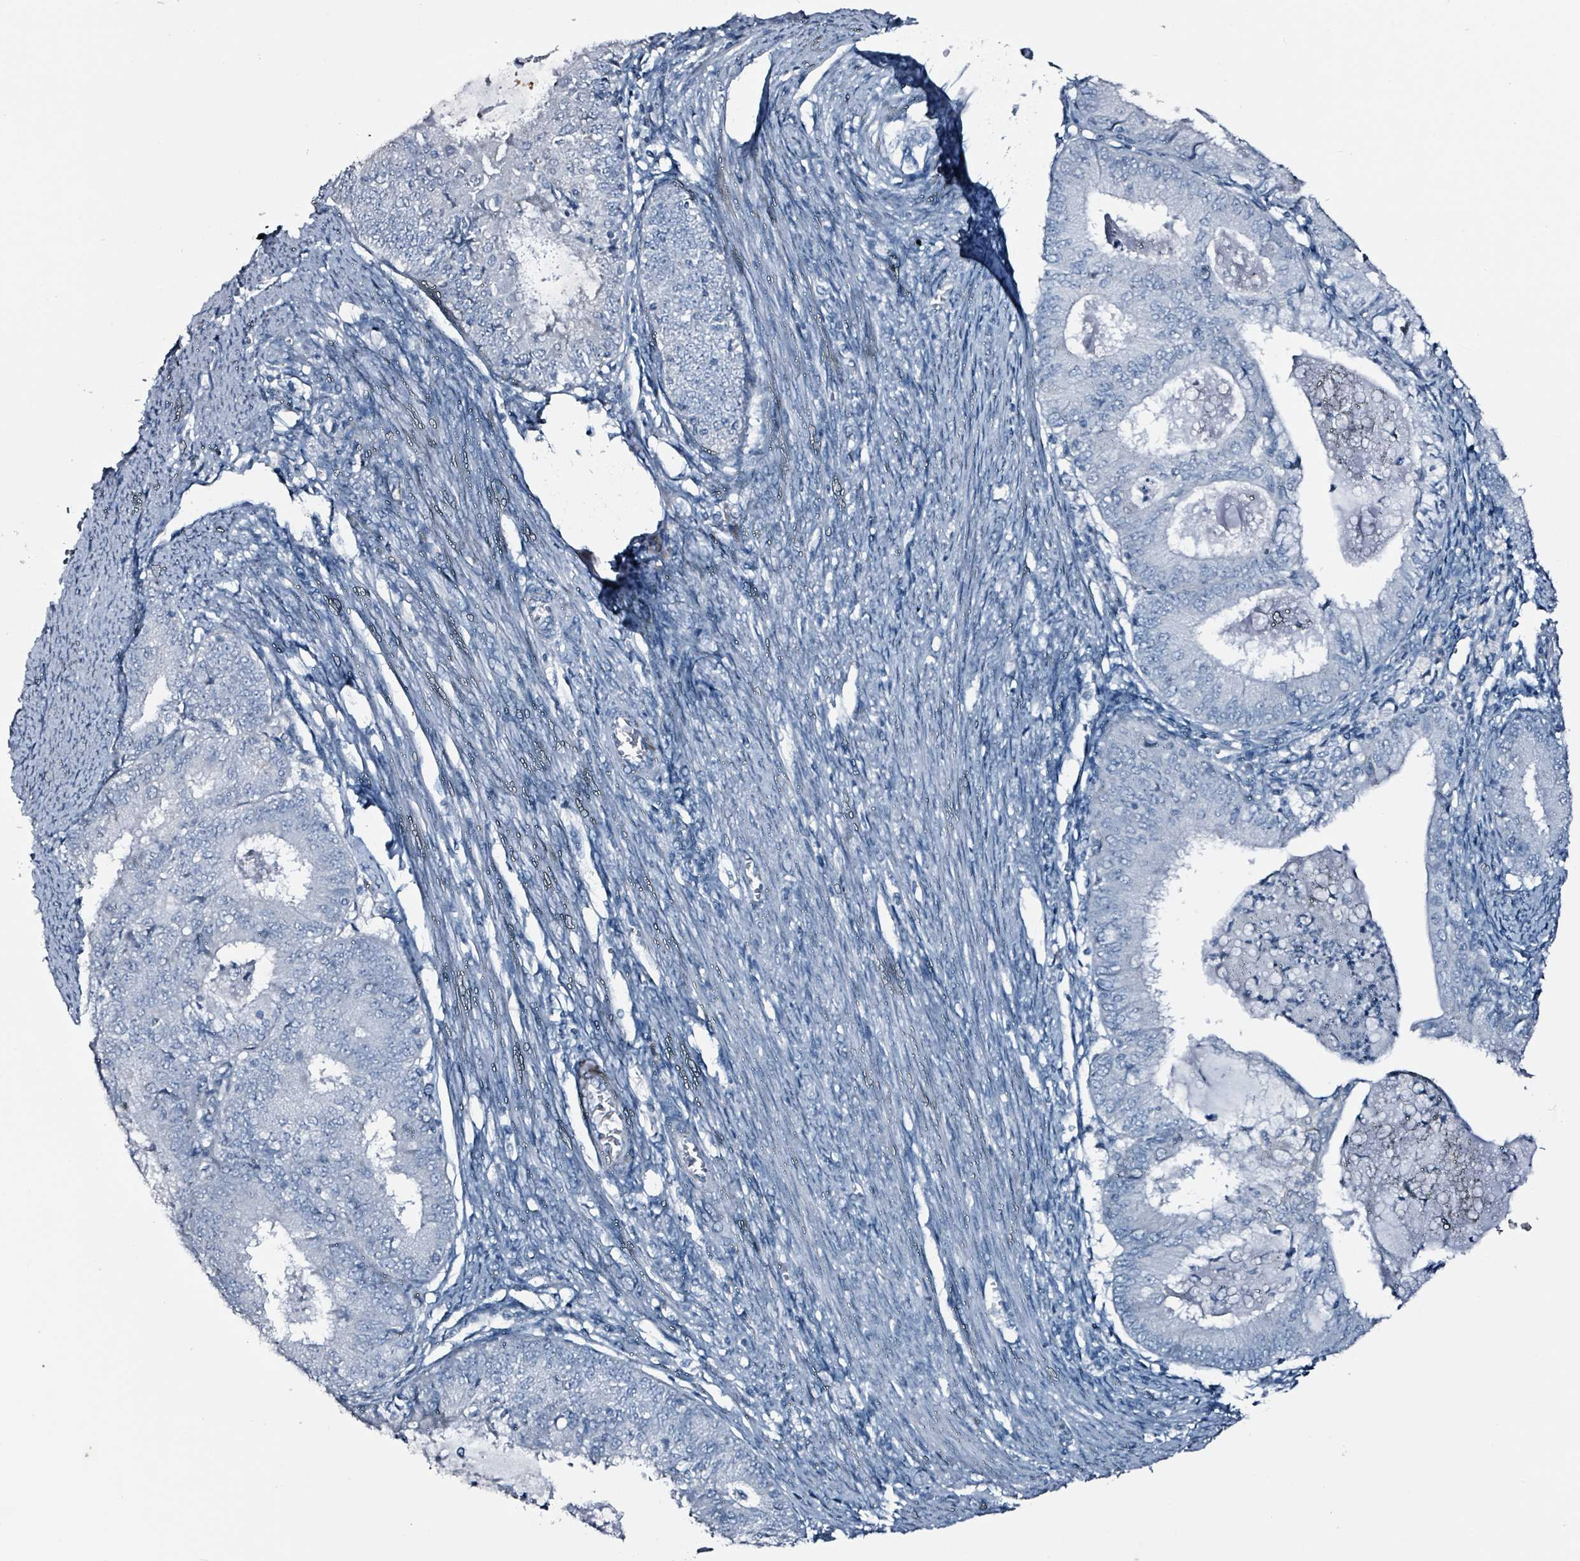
{"staining": {"intensity": "negative", "quantity": "none", "location": "none"}, "tissue": "endometrial cancer", "cell_type": "Tumor cells", "image_type": "cancer", "snomed": [{"axis": "morphology", "description": "Adenocarcinoma, NOS"}, {"axis": "topography", "description": "Endometrium"}], "caption": "Immunohistochemistry (IHC) photomicrograph of endometrial cancer (adenocarcinoma) stained for a protein (brown), which shows no positivity in tumor cells.", "gene": "CA9", "patient": {"sex": "female", "age": 57}}